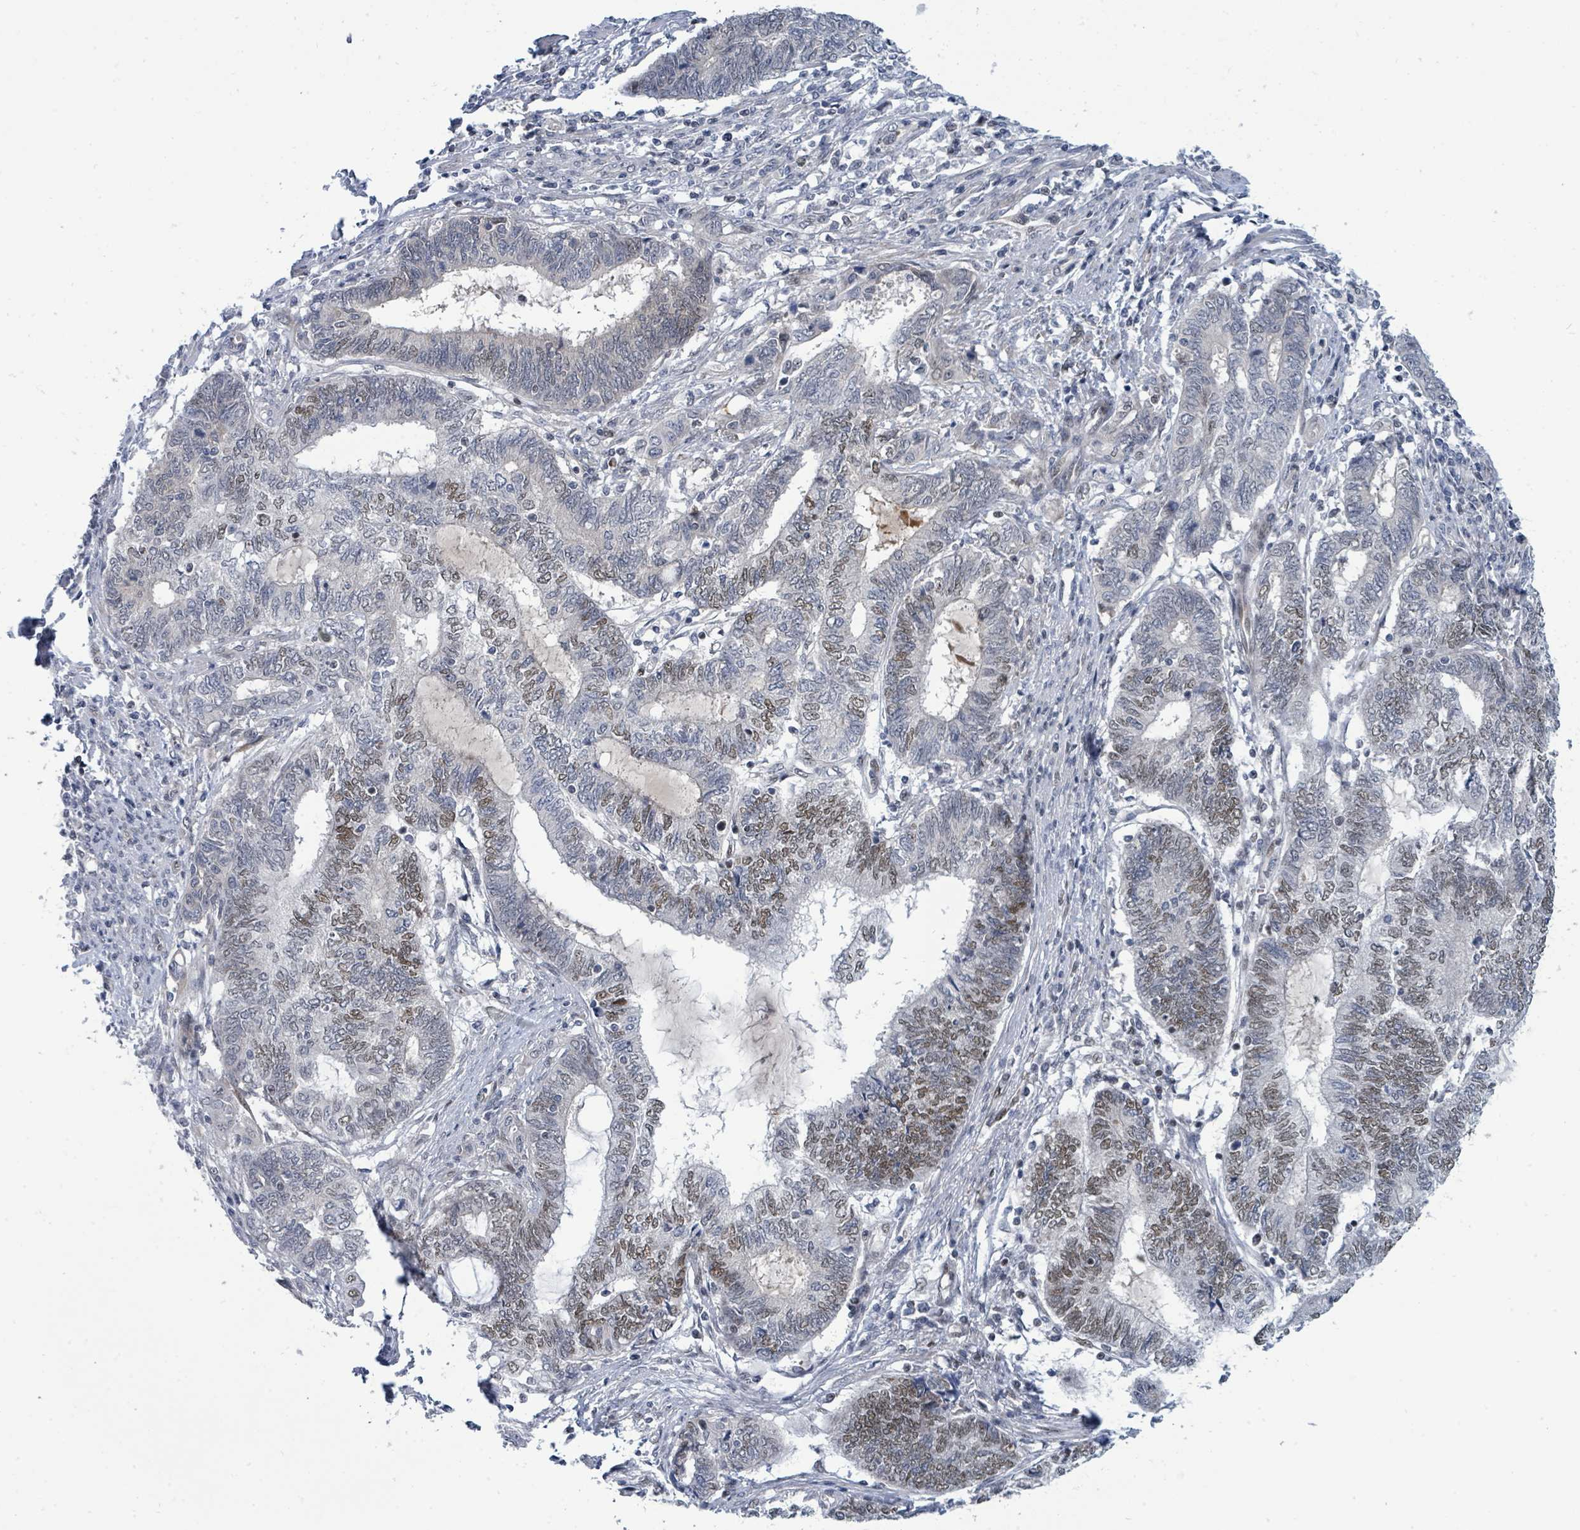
{"staining": {"intensity": "moderate", "quantity": "25%-75%", "location": "nuclear"}, "tissue": "endometrial cancer", "cell_type": "Tumor cells", "image_type": "cancer", "snomed": [{"axis": "morphology", "description": "Adenocarcinoma, NOS"}, {"axis": "topography", "description": "Uterus"}, {"axis": "topography", "description": "Endometrium"}], "caption": "This image exhibits endometrial adenocarcinoma stained with immunohistochemistry (IHC) to label a protein in brown. The nuclear of tumor cells show moderate positivity for the protein. Nuclei are counter-stained blue.", "gene": "SUMO4", "patient": {"sex": "female", "age": 70}}